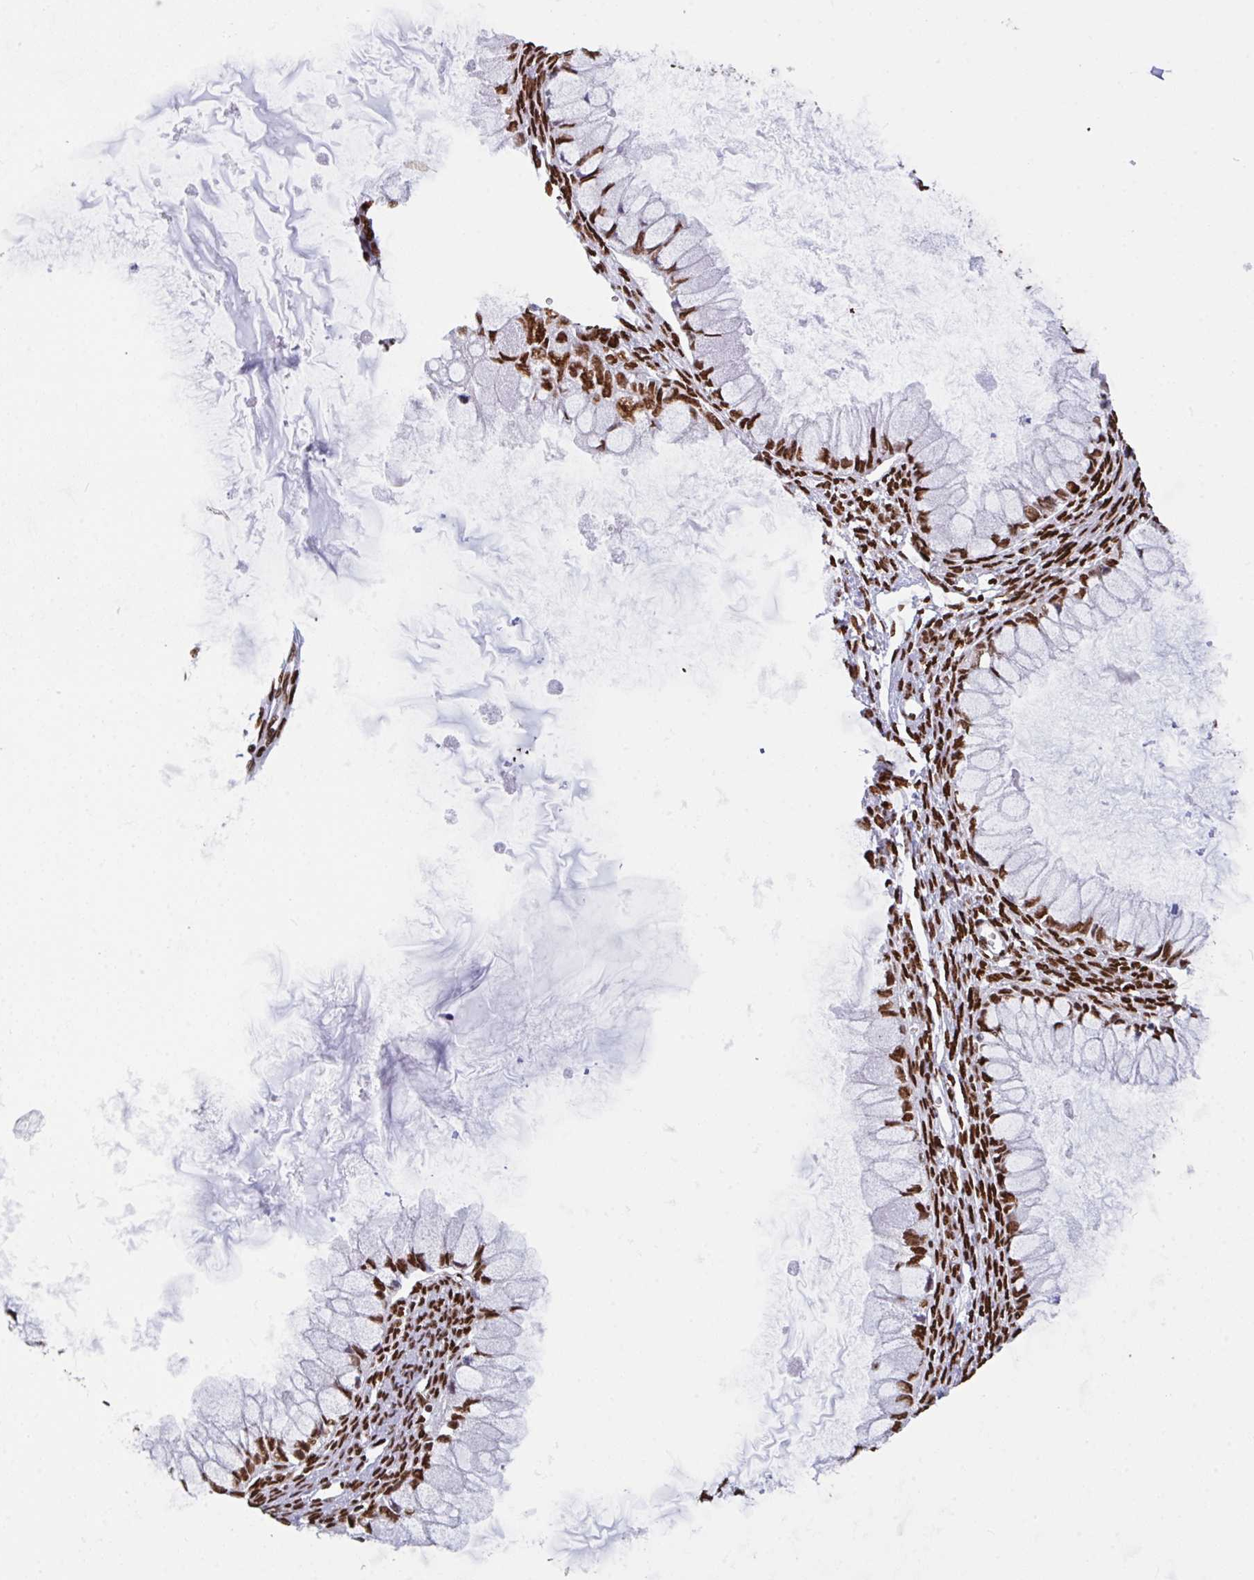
{"staining": {"intensity": "strong", "quantity": ">75%", "location": "nuclear"}, "tissue": "ovarian cancer", "cell_type": "Tumor cells", "image_type": "cancer", "snomed": [{"axis": "morphology", "description": "Cystadenocarcinoma, mucinous, NOS"}, {"axis": "topography", "description": "Ovary"}], "caption": "Protein staining reveals strong nuclear expression in about >75% of tumor cells in ovarian cancer.", "gene": "CLP1", "patient": {"sex": "female", "age": 34}}